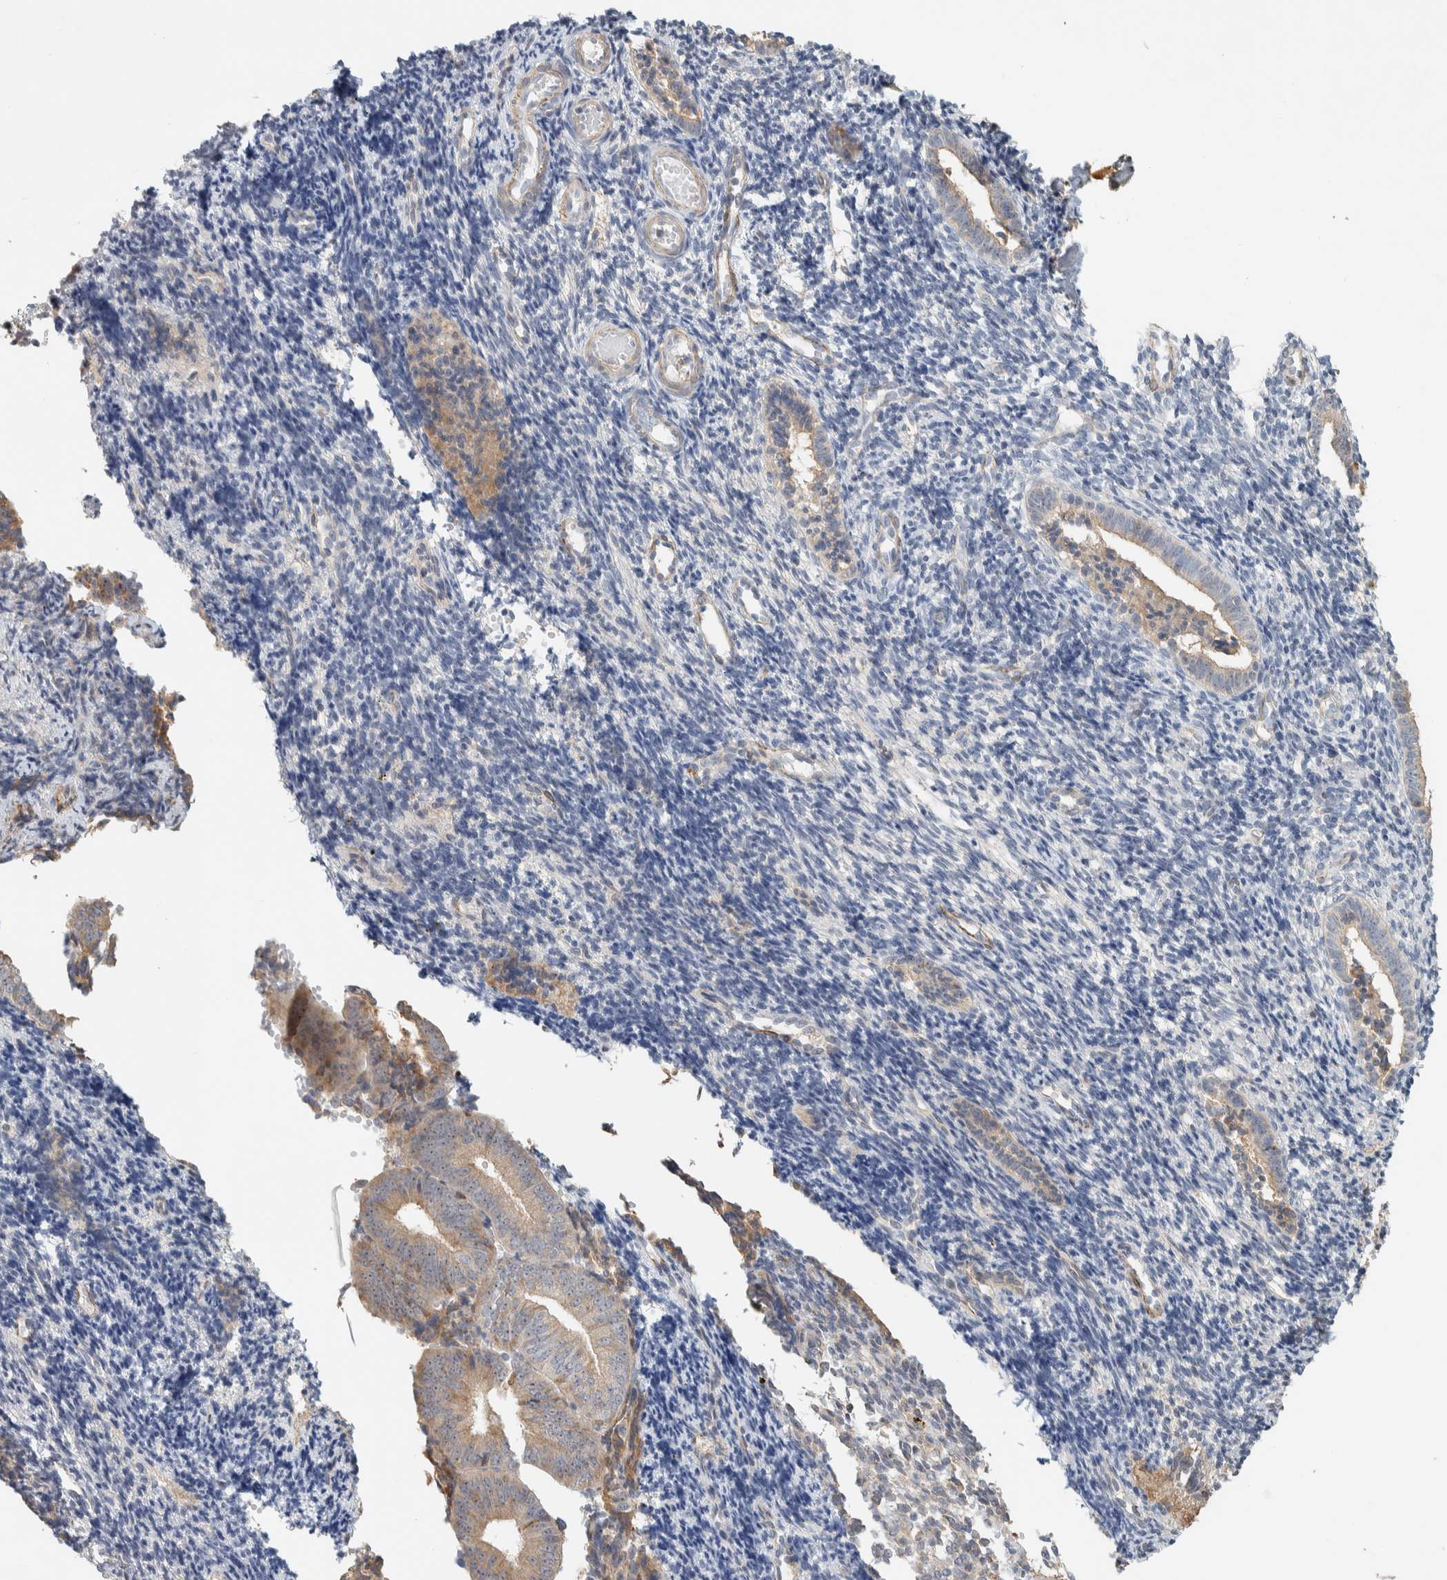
{"staining": {"intensity": "negative", "quantity": "none", "location": "none"}, "tissue": "endometrium", "cell_type": "Cells in endometrial stroma", "image_type": "normal", "snomed": [{"axis": "morphology", "description": "Normal tissue, NOS"}, {"axis": "topography", "description": "Uterus"}, {"axis": "topography", "description": "Endometrium"}], "caption": "Immunohistochemical staining of normal human endometrium exhibits no significant positivity in cells in endometrial stroma. The staining is performed using DAB brown chromogen with nuclei counter-stained in using hematoxylin.", "gene": "KLHL40", "patient": {"sex": "female", "age": 33}}